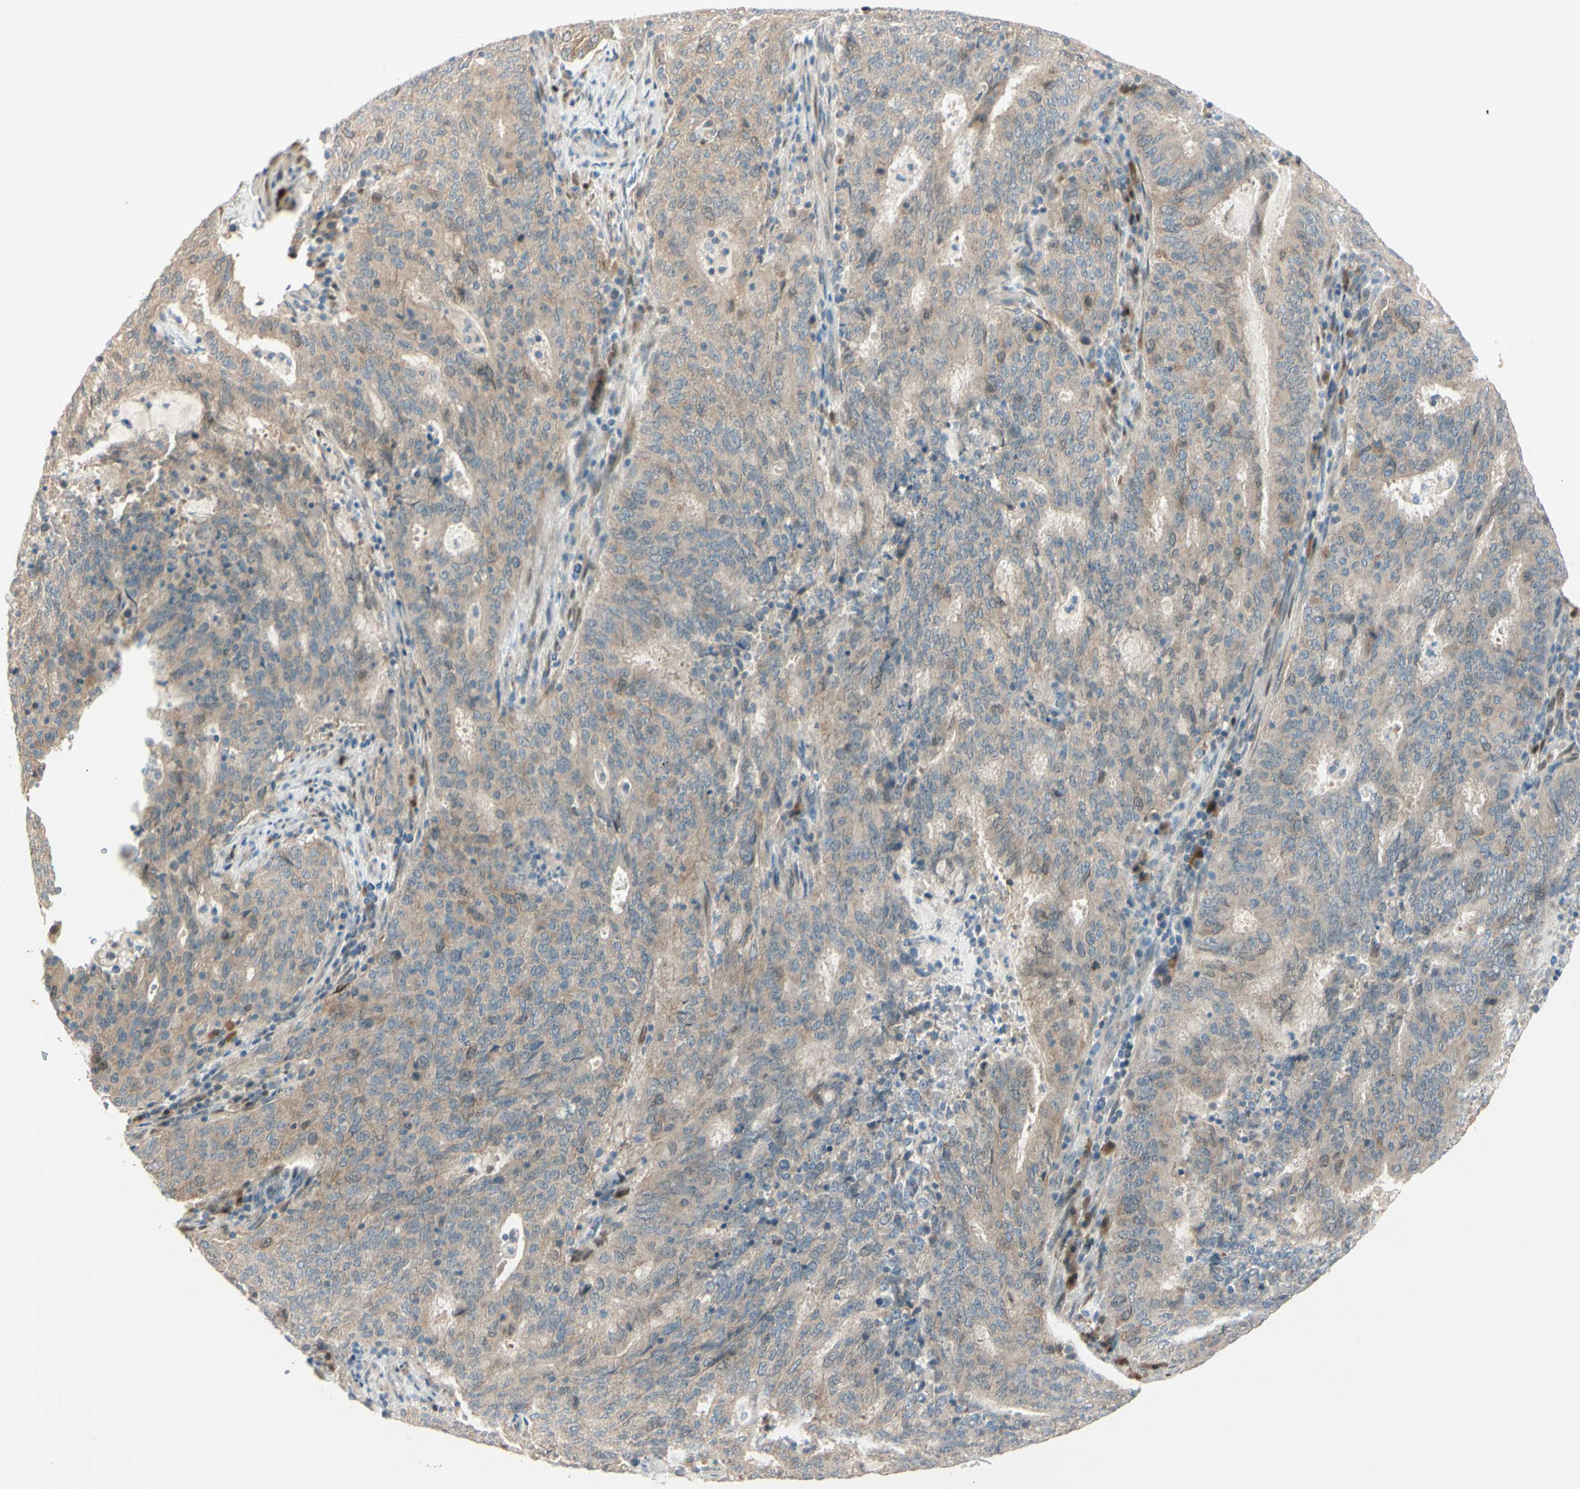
{"staining": {"intensity": "weak", "quantity": ">75%", "location": "cytoplasmic/membranous"}, "tissue": "cervical cancer", "cell_type": "Tumor cells", "image_type": "cancer", "snomed": [{"axis": "morphology", "description": "Adenocarcinoma, NOS"}, {"axis": "topography", "description": "Cervix"}], "caption": "High-magnification brightfield microscopy of adenocarcinoma (cervical) stained with DAB (brown) and counterstained with hematoxylin (blue). tumor cells exhibit weak cytoplasmic/membranous expression is present in about>75% of cells.", "gene": "PTTG1", "patient": {"sex": "female", "age": 44}}